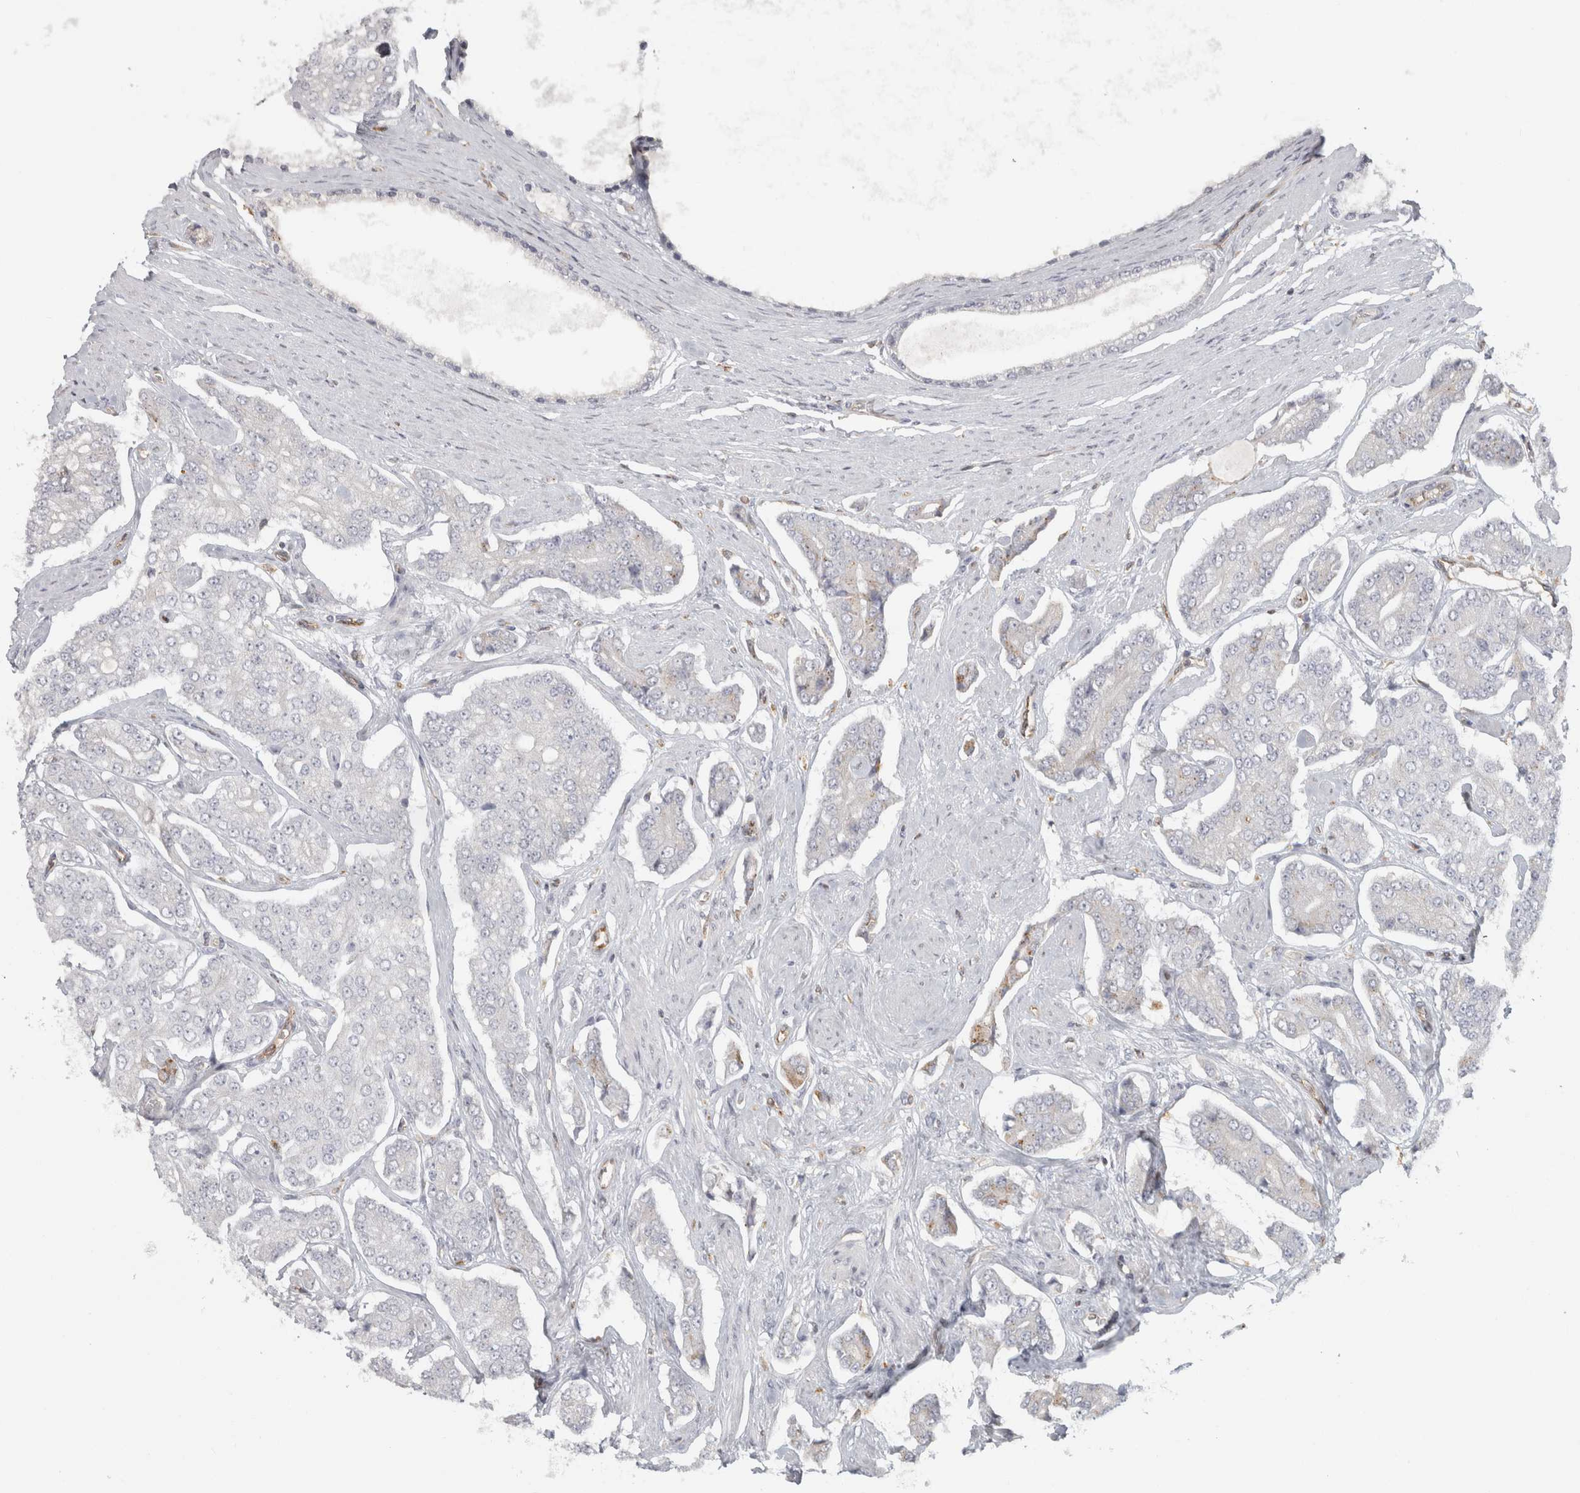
{"staining": {"intensity": "negative", "quantity": "none", "location": "none"}, "tissue": "prostate cancer", "cell_type": "Tumor cells", "image_type": "cancer", "snomed": [{"axis": "morphology", "description": "Adenocarcinoma, High grade"}, {"axis": "topography", "description": "Prostate"}], "caption": "Immunohistochemistry micrograph of neoplastic tissue: human prostate high-grade adenocarcinoma stained with DAB (3,3'-diaminobenzidine) displays no significant protein expression in tumor cells. (Brightfield microscopy of DAB IHC at high magnification).", "gene": "HLA-E", "patient": {"sex": "male", "age": 71}}